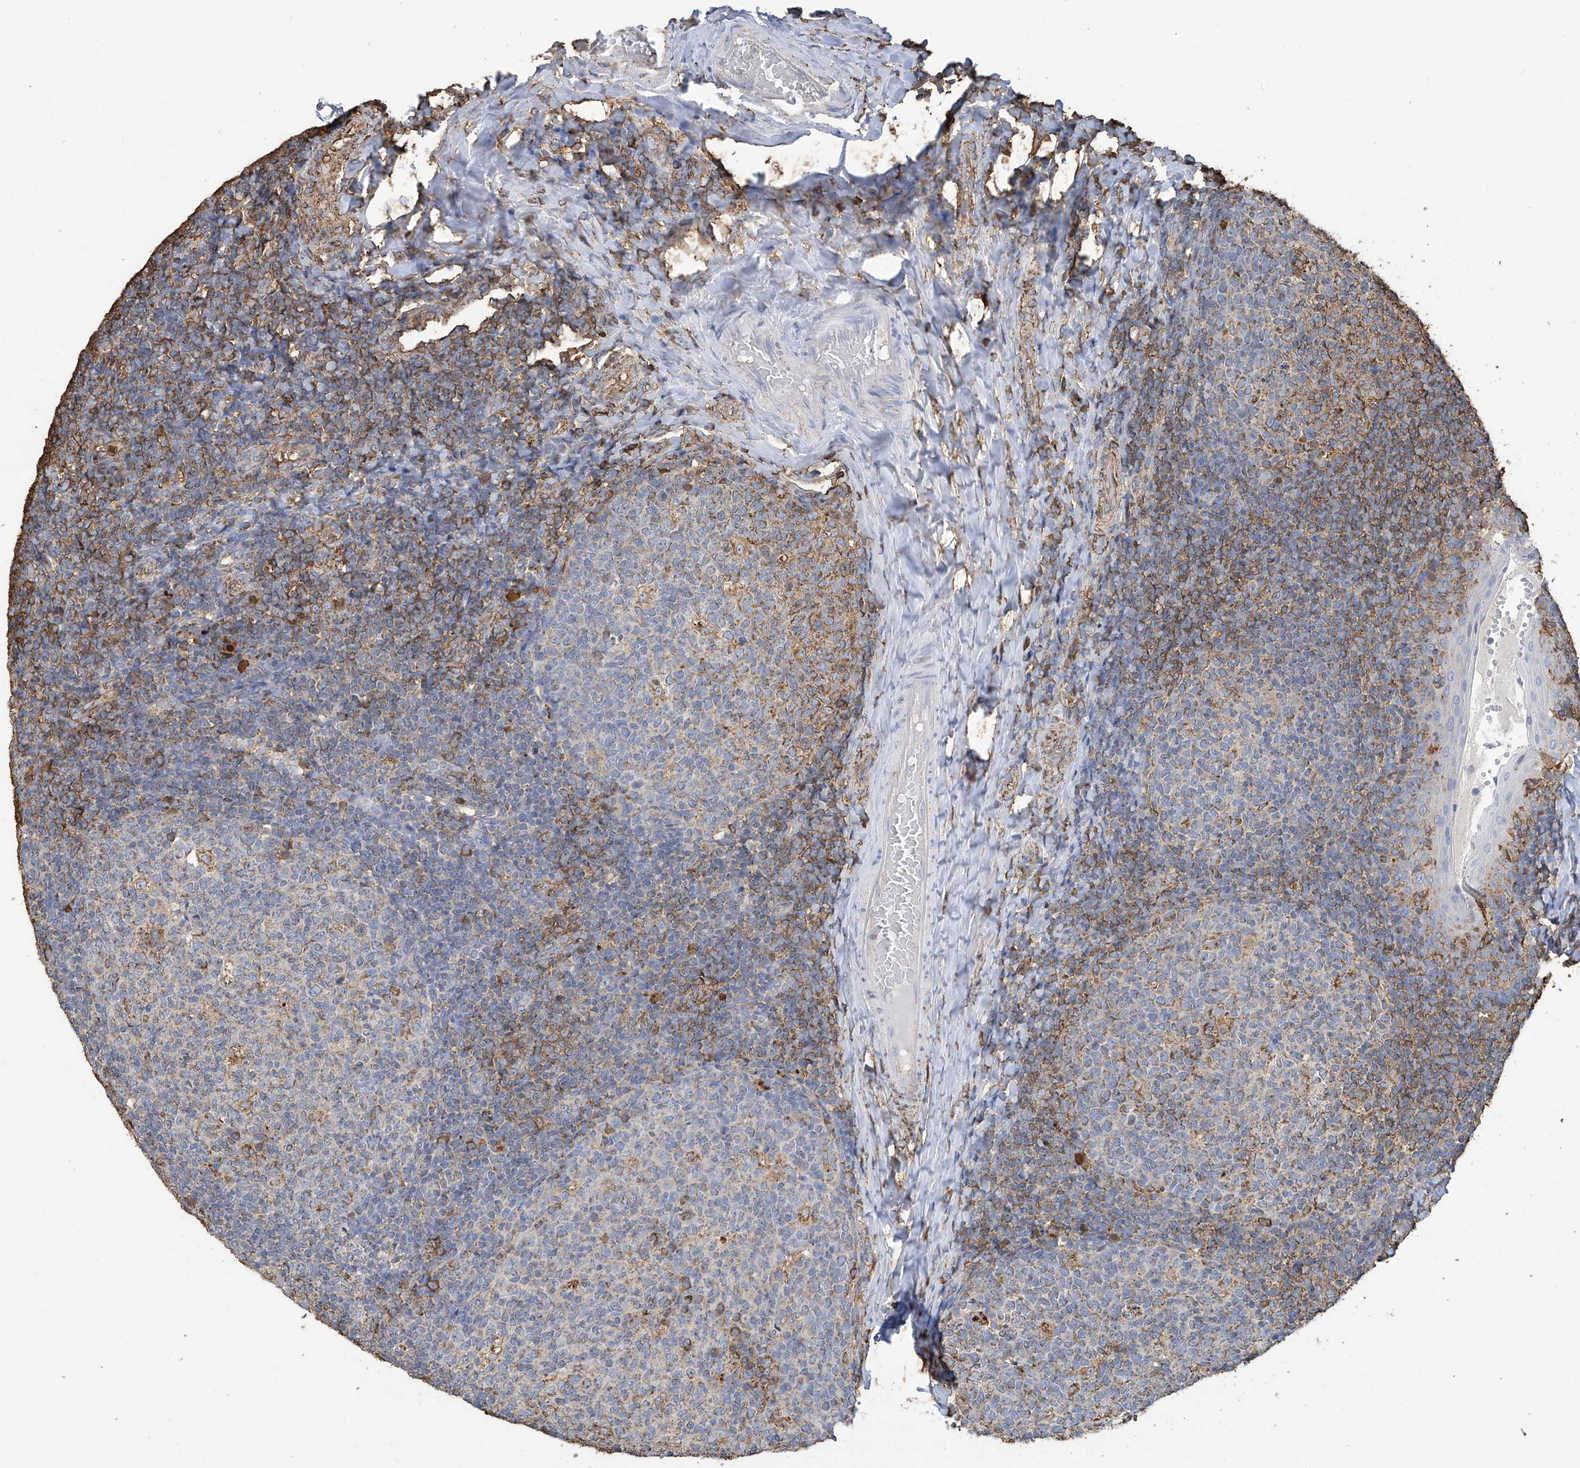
{"staining": {"intensity": "moderate", "quantity": "<25%", "location": "cytoplasmic/membranous"}, "tissue": "tonsil", "cell_type": "Germinal center cells", "image_type": "normal", "snomed": [{"axis": "morphology", "description": "Normal tissue, NOS"}, {"axis": "topography", "description": "Tonsil"}], "caption": "This image shows immunohistochemistry (IHC) staining of benign human tonsil, with low moderate cytoplasmic/membranous expression in approximately <25% of germinal center cells.", "gene": "OGT", "patient": {"sex": "female", "age": 19}}